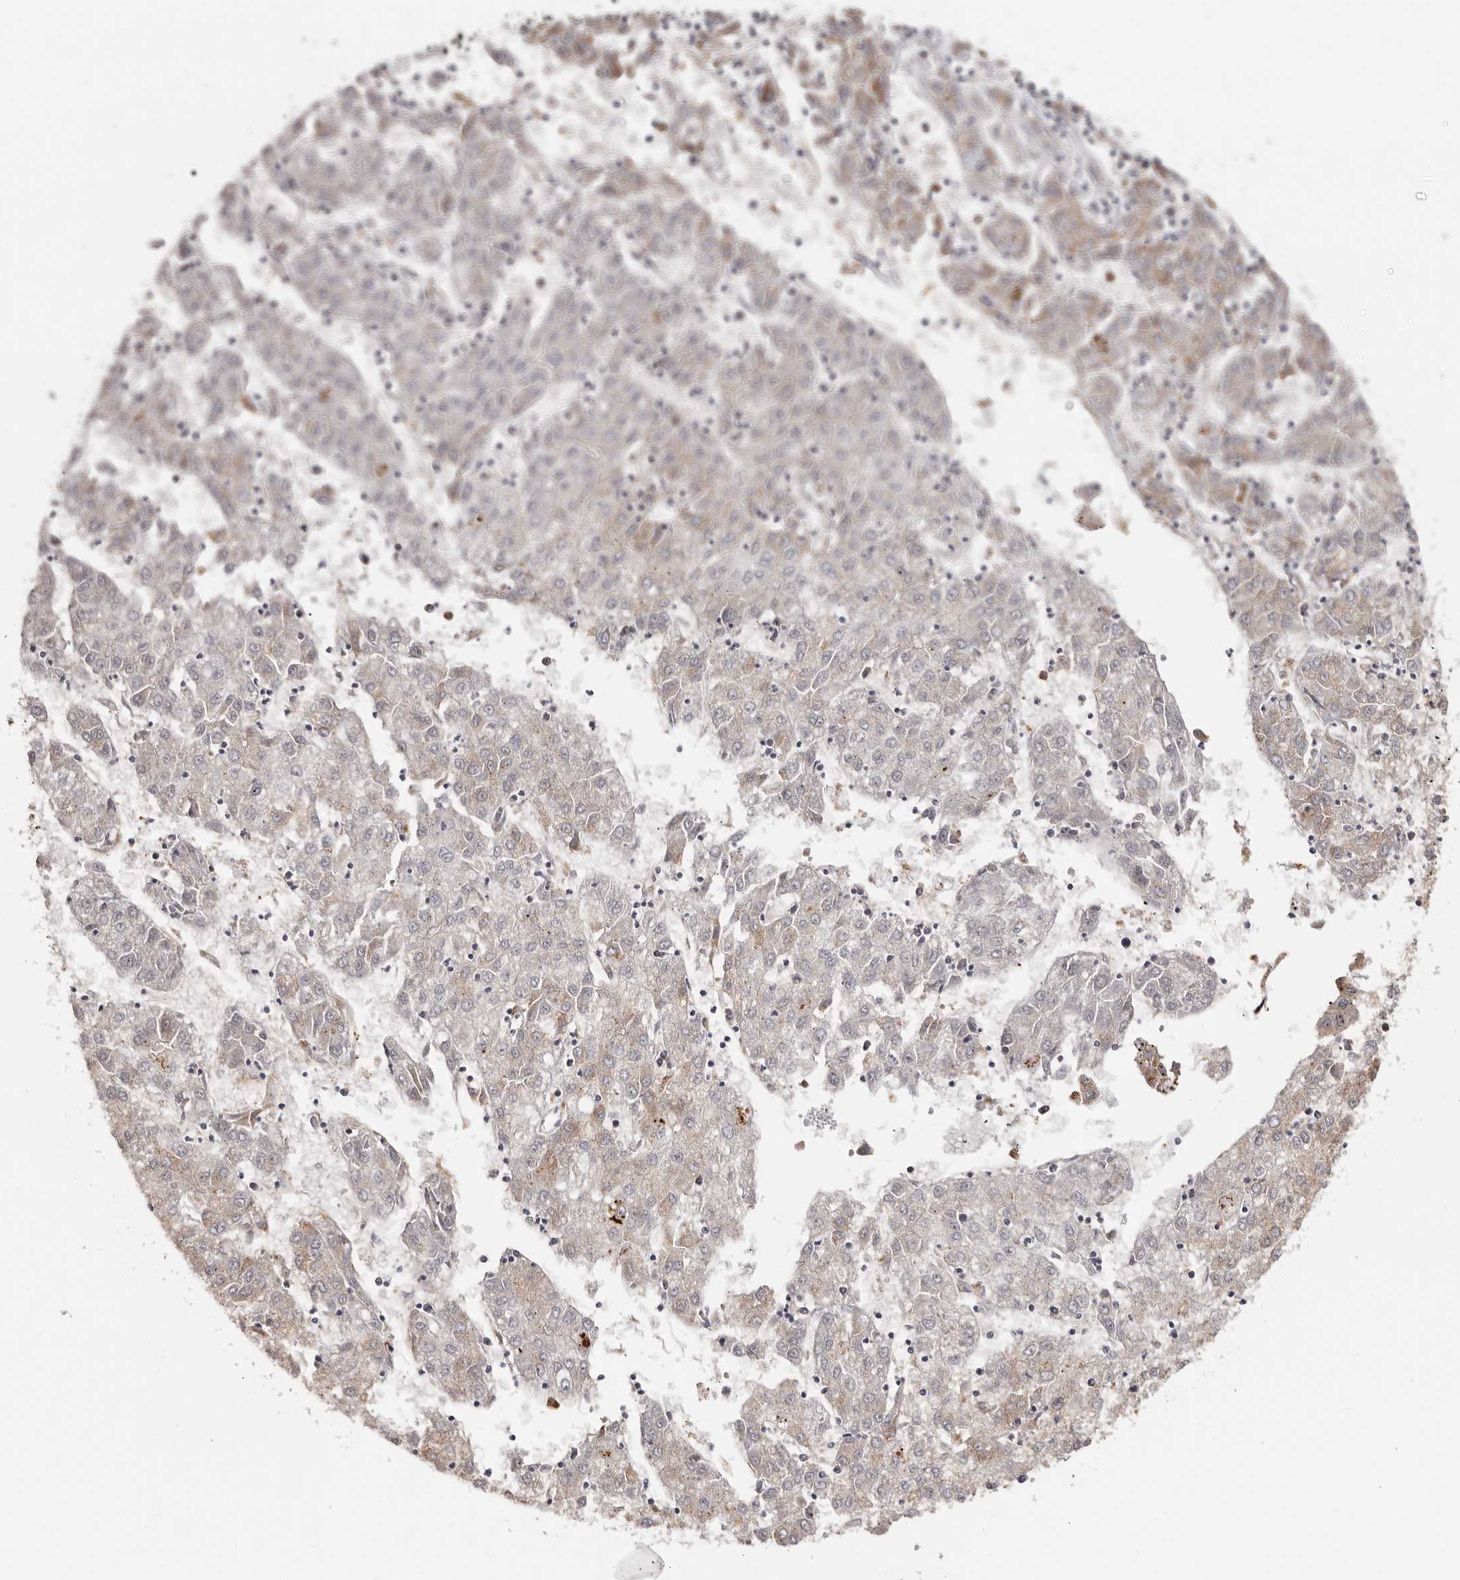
{"staining": {"intensity": "weak", "quantity": "<25%", "location": "cytoplasmic/membranous"}, "tissue": "liver cancer", "cell_type": "Tumor cells", "image_type": "cancer", "snomed": [{"axis": "morphology", "description": "Carcinoma, Hepatocellular, NOS"}, {"axis": "topography", "description": "Liver"}], "caption": "Immunohistochemical staining of human hepatocellular carcinoma (liver) shows no significant expression in tumor cells.", "gene": "ZNF83", "patient": {"sex": "male", "age": 72}}